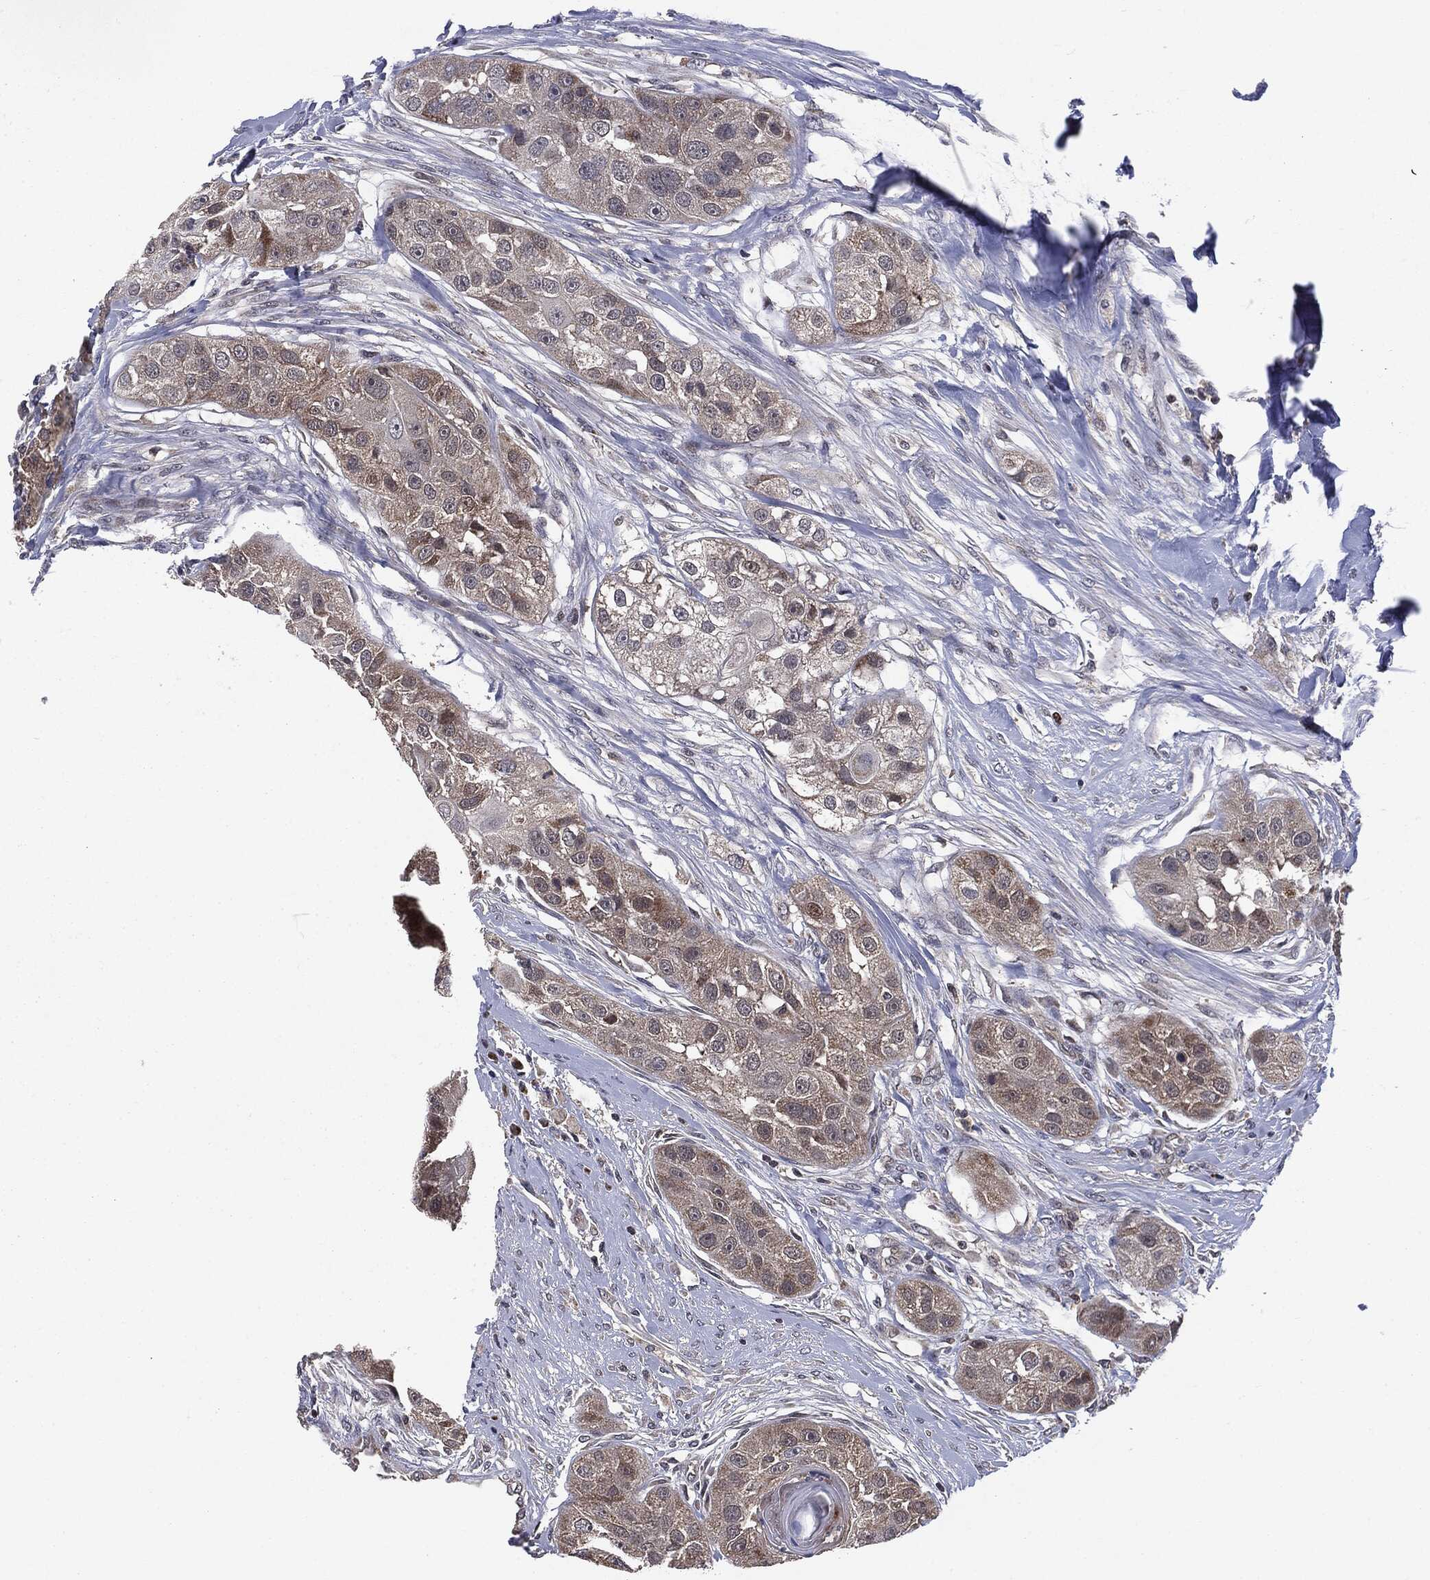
{"staining": {"intensity": "negative", "quantity": "none", "location": "none"}, "tissue": "head and neck cancer", "cell_type": "Tumor cells", "image_type": "cancer", "snomed": [{"axis": "morphology", "description": "Normal tissue, NOS"}, {"axis": "morphology", "description": "Squamous cell carcinoma, NOS"}, {"axis": "topography", "description": "Skeletal muscle"}, {"axis": "topography", "description": "Head-Neck"}], "caption": "This micrograph is of squamous cell carcinoma (head and neck) stained with immunohistochemistry to label a protein in brown with the nuclei are counter-stained blue. There is no expression in tumor cells. The staining is performed using DAB brown chromogen with nuclei counter-stained in using hematoxylin.", "gene": "PTPA", "patient": {"sex": "male", "age": 51}}